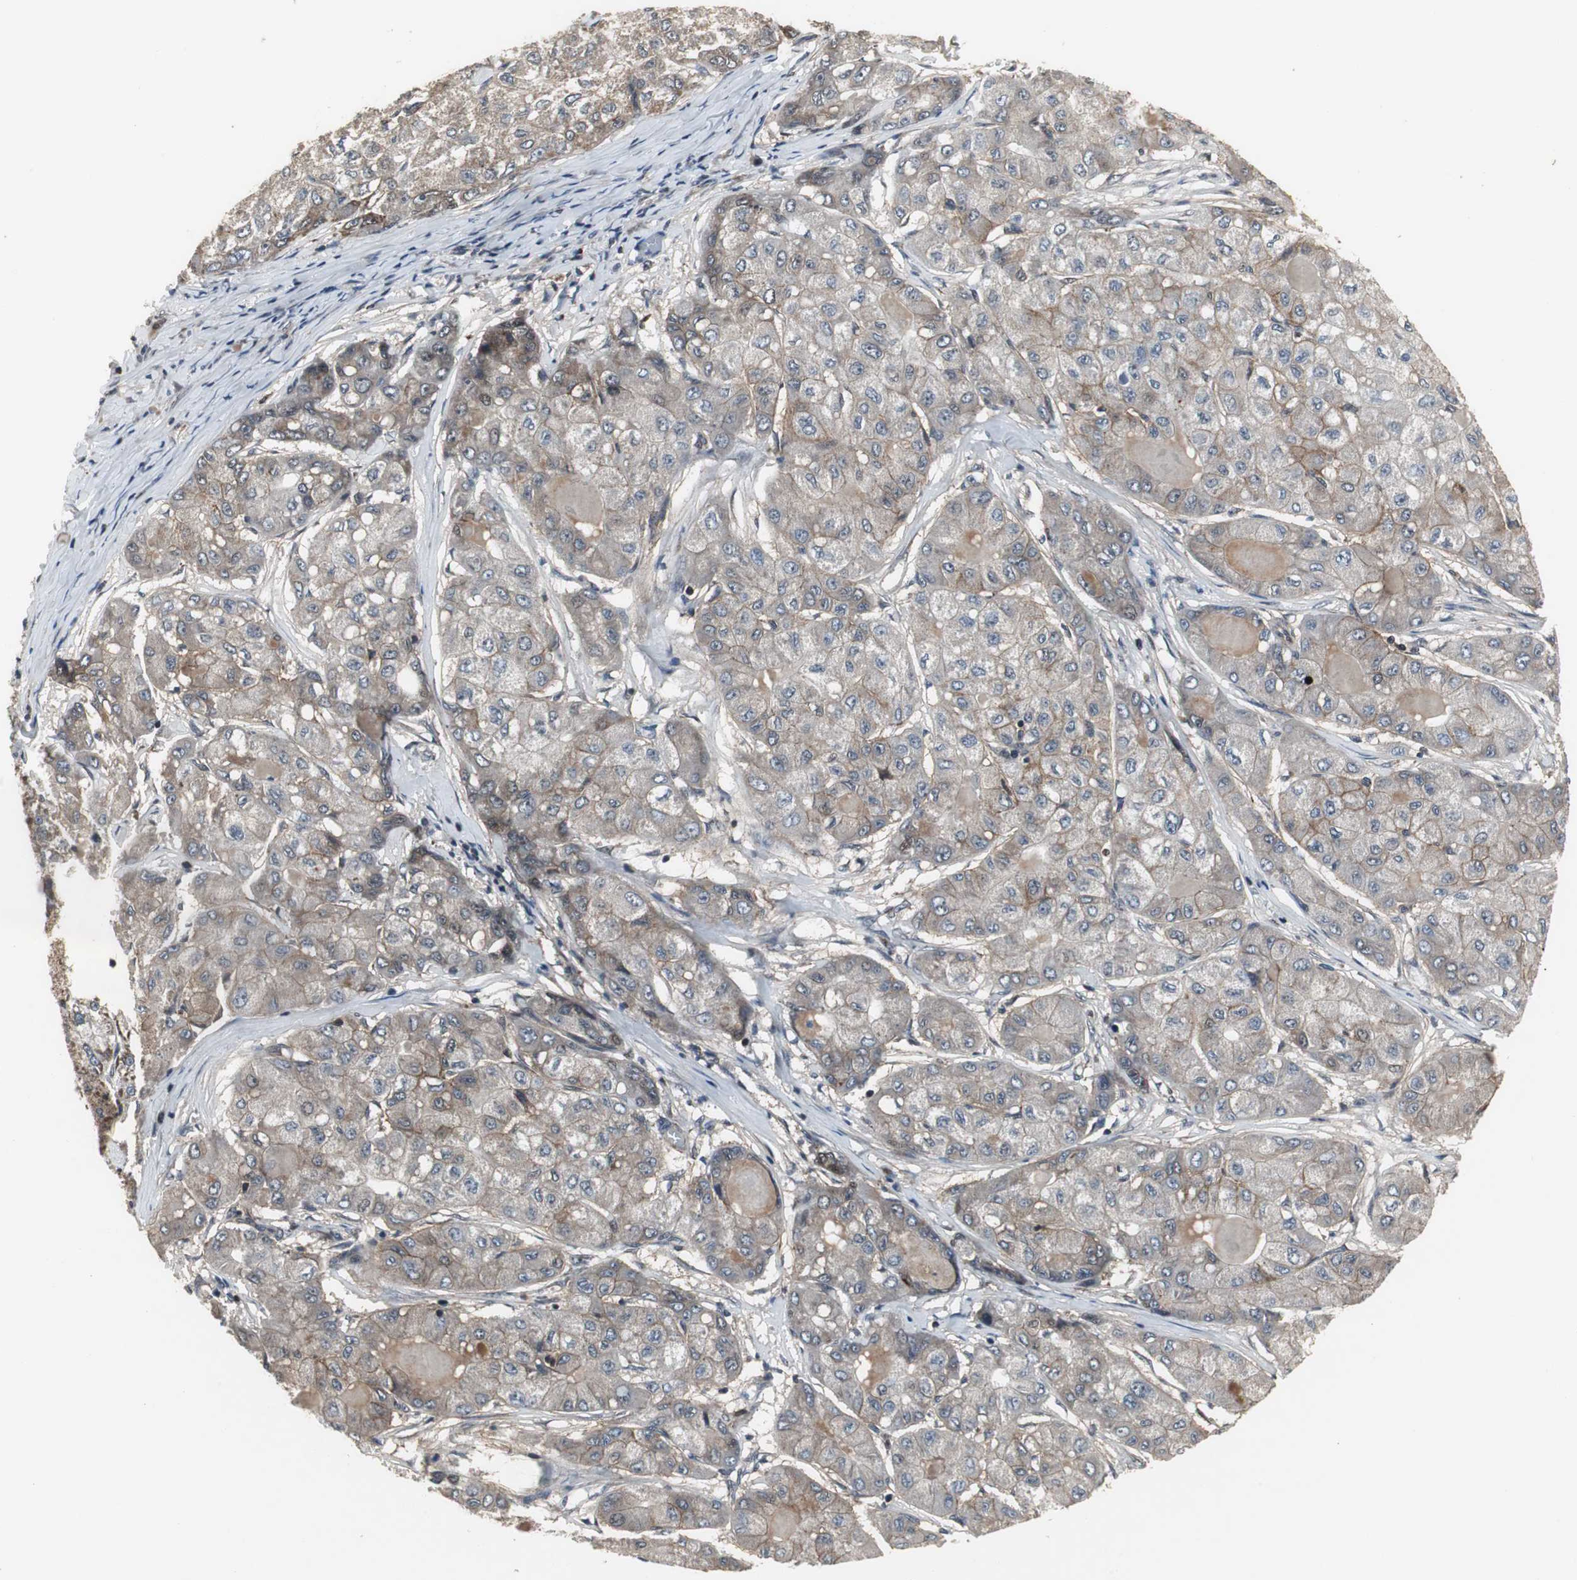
{"staining": {"intensity": "moderate", "quantity": "<25%", "location": "cytoplasmic/membranous"}, "tissue": "liver cancer", "cell_type": "Tumor cells", "image_type": "cancer", "snomed": [{"axis": "morphology", "description": "Carcinoma, Hepatocellular, NOS"}, {"axis": "topography", "description": "Liver"}], "caption": "Moderate cytoplasmic/membranous expression is appreciated in about <25% of tumor cells in liver hepatocellular carcinoma. (DAB IHC with brightfield microscopy, high magnification).", "gene": "MRPL40", "patient": {"sex": "male", "age": 80}}